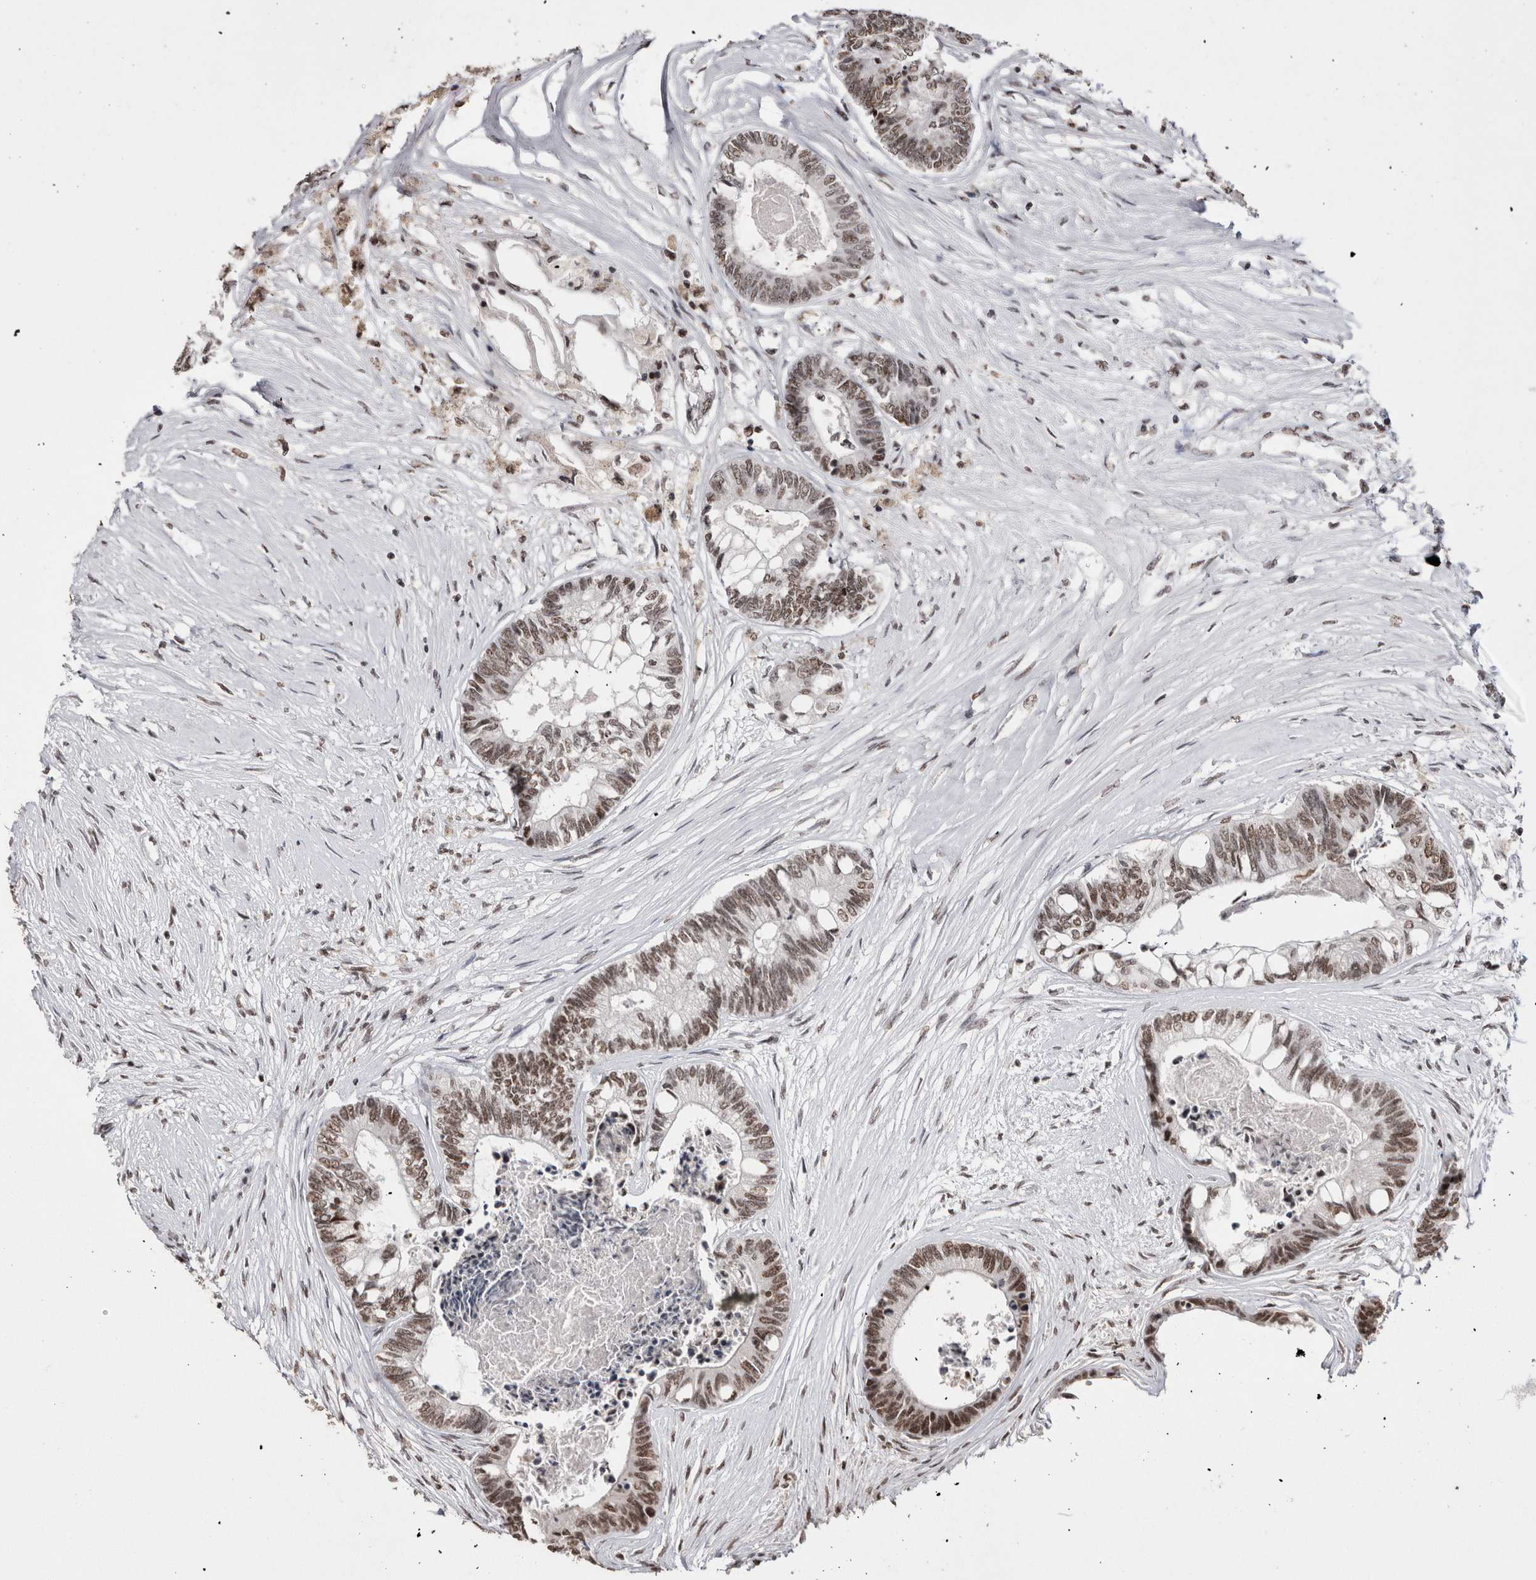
{"staining": {"intensity": "moderate", "quantity": ">75%", "location": "nuclear"}, "tissue": "colorectal cancer", "cell_type": "Tumor cells", "image_type": "cancer", "snomed": [{"axis": "morphology", "description": "Adenocarcinoma, NOS"}, {"axis": "topography", "description": "Rectum"}], "caption": "Immunohistochemistry (IHC) micrograph of colorectal adenocarcinoma stained for a protein (brown), which displays medium levels of moderate nuclear staining in approximately >75% of tumor cells.", "gene": "SMC1A", "patient": {"sex": "male", "age": 63}}